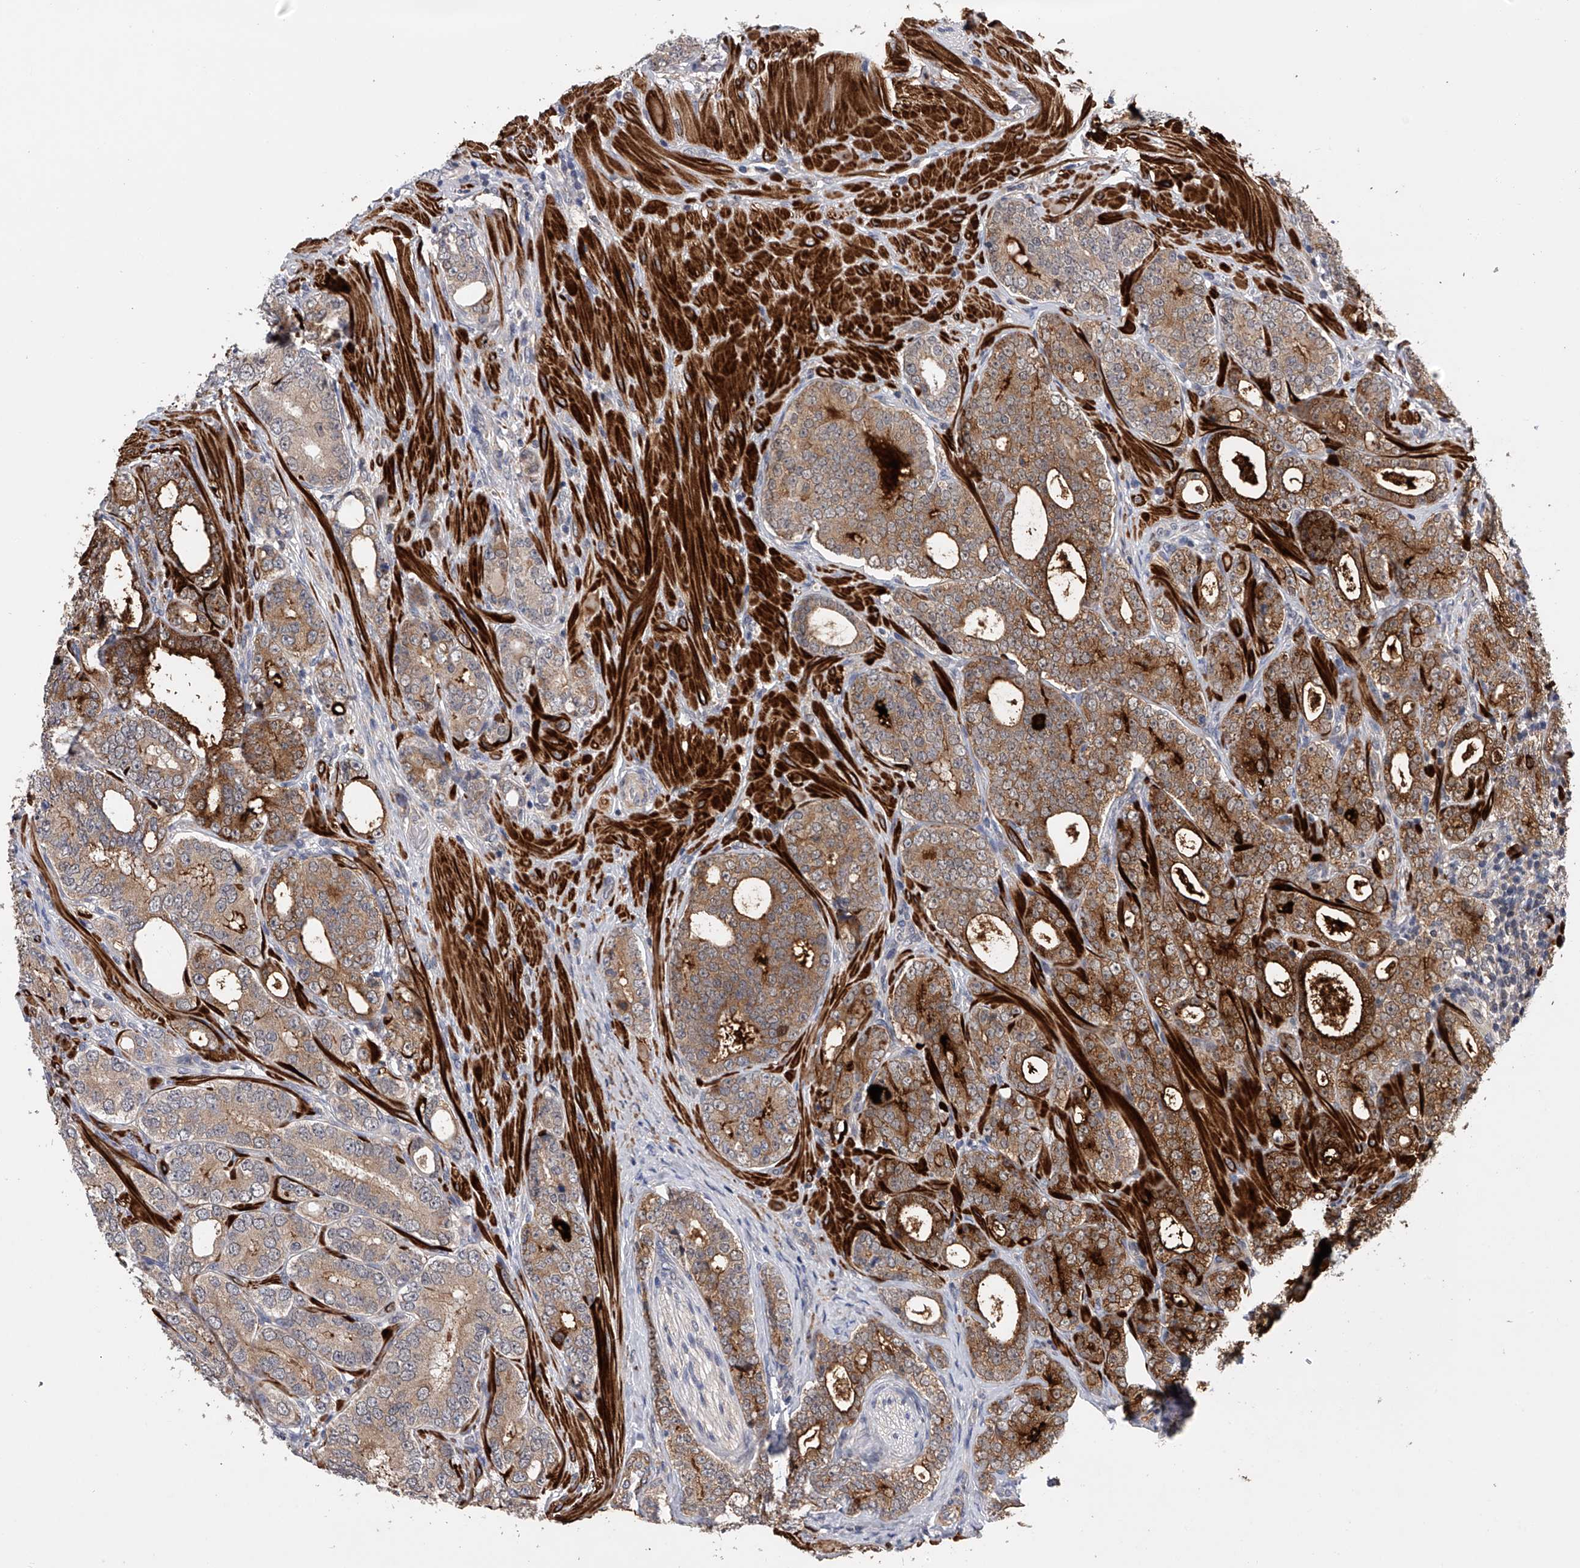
{"staining": {"intensity": "strong", "quantity": ">75%", "location": "cytoplasmic/membranous"}, "tissue": "prostate cancer", "cell_type": "Tumor cells", "image_type": "cancer", "snomed": [{"axis": "morphology", "description": "Adenocarcinoma, High grade"}, {"axis": "topography", "description": "Prostate"}], "caption": "Tumor cells show high levels of strong cytoplasmic/membranous positivity in approximately >75% of cells in prostate adenocarcinoma (high-grade).", "gene": "SPOCK1", "patient": {"sex": "male", "age": 56}}